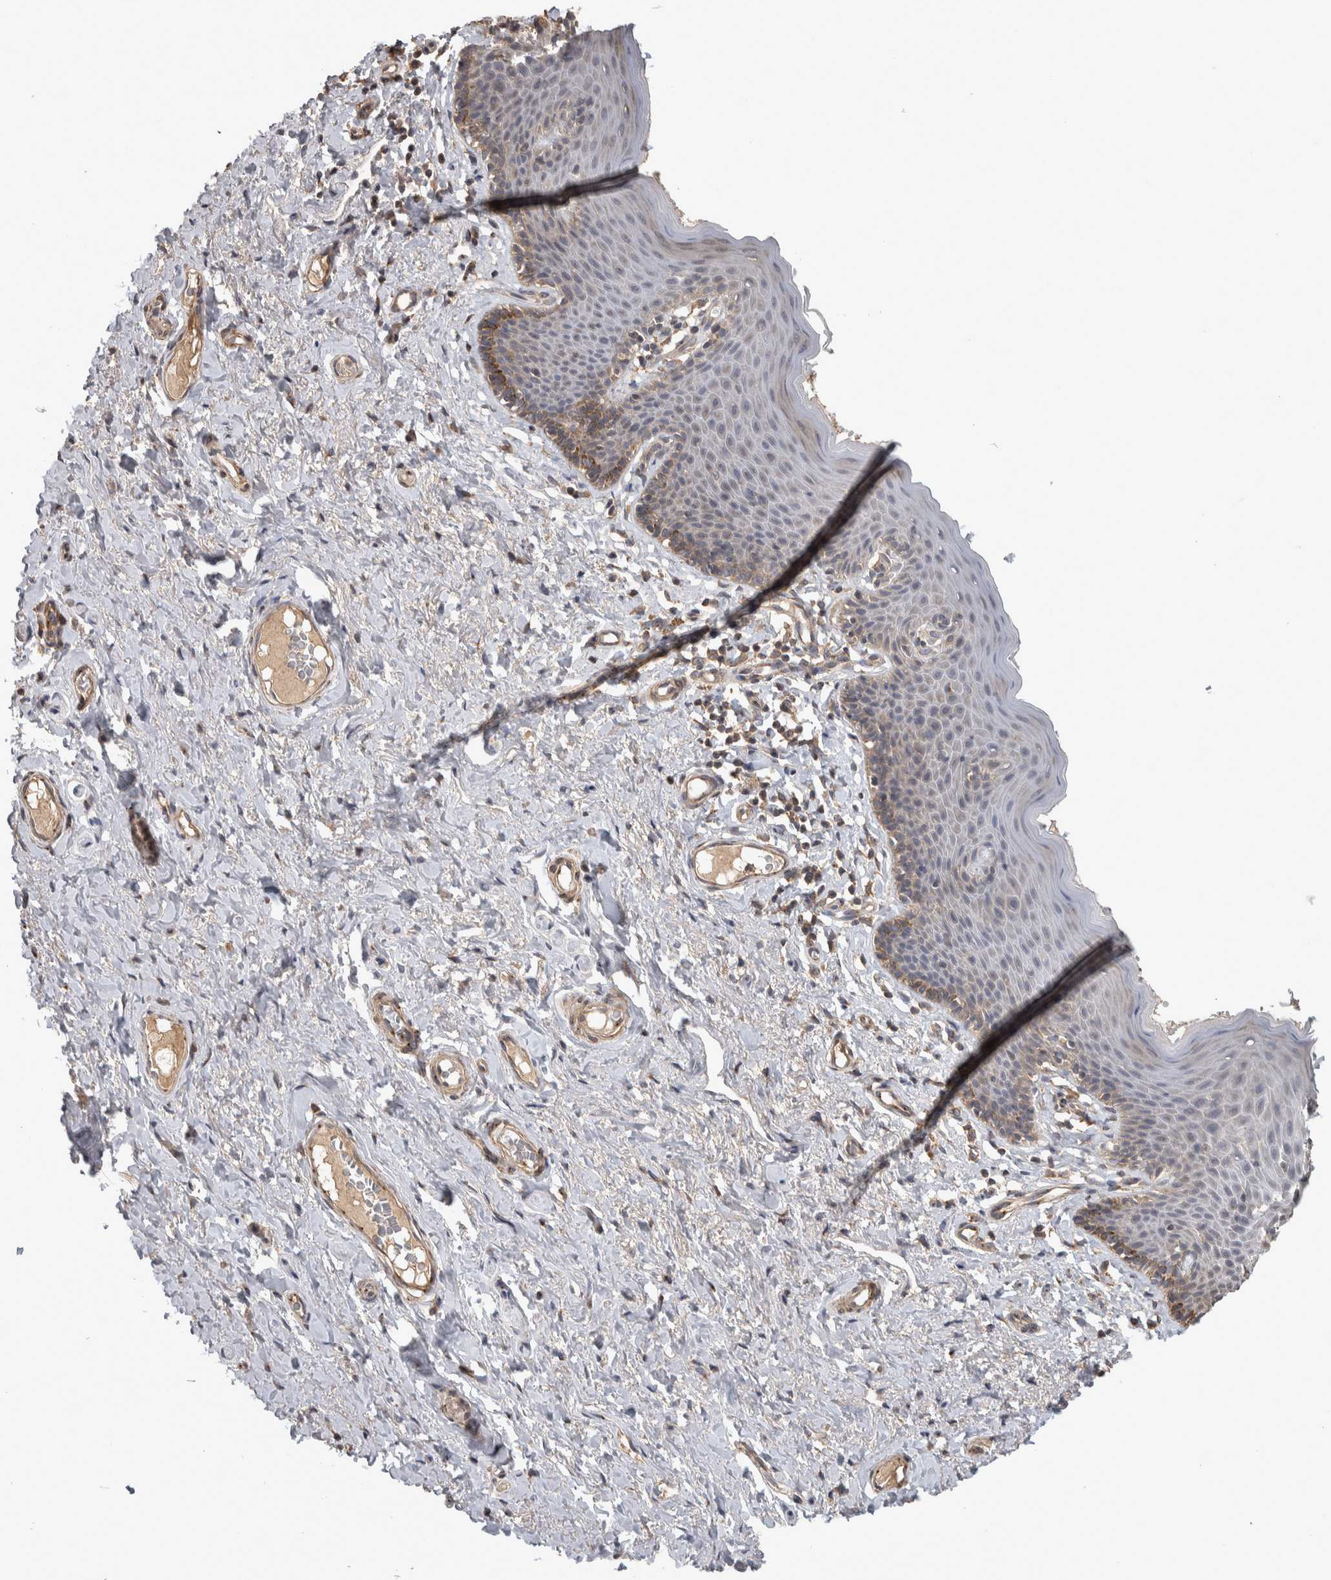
{"staining": {"intensity": "moderate", "quantity": "<25%", "location": "cytoplasmic/membranous"}, "tissue": "skin", "cell_type": "Epidermal cells", "image_type": "normal", "snomed": [{"axis": "morphology", "description": "Normal tissue, NOS"}, {"axis": "topography", "description": "Vulva"}], "caption": "A high-resolution micrograph shows IHC staining of benign skin, which demonstrates moderate cytoplasmic/membranous staining in approximately <25% of epidermal cells. The protein of interest is shown in brown color, while the nuclei are stained blue.", "gene": "IFRD1", "patient": {"sex": "female", "age": 66}}